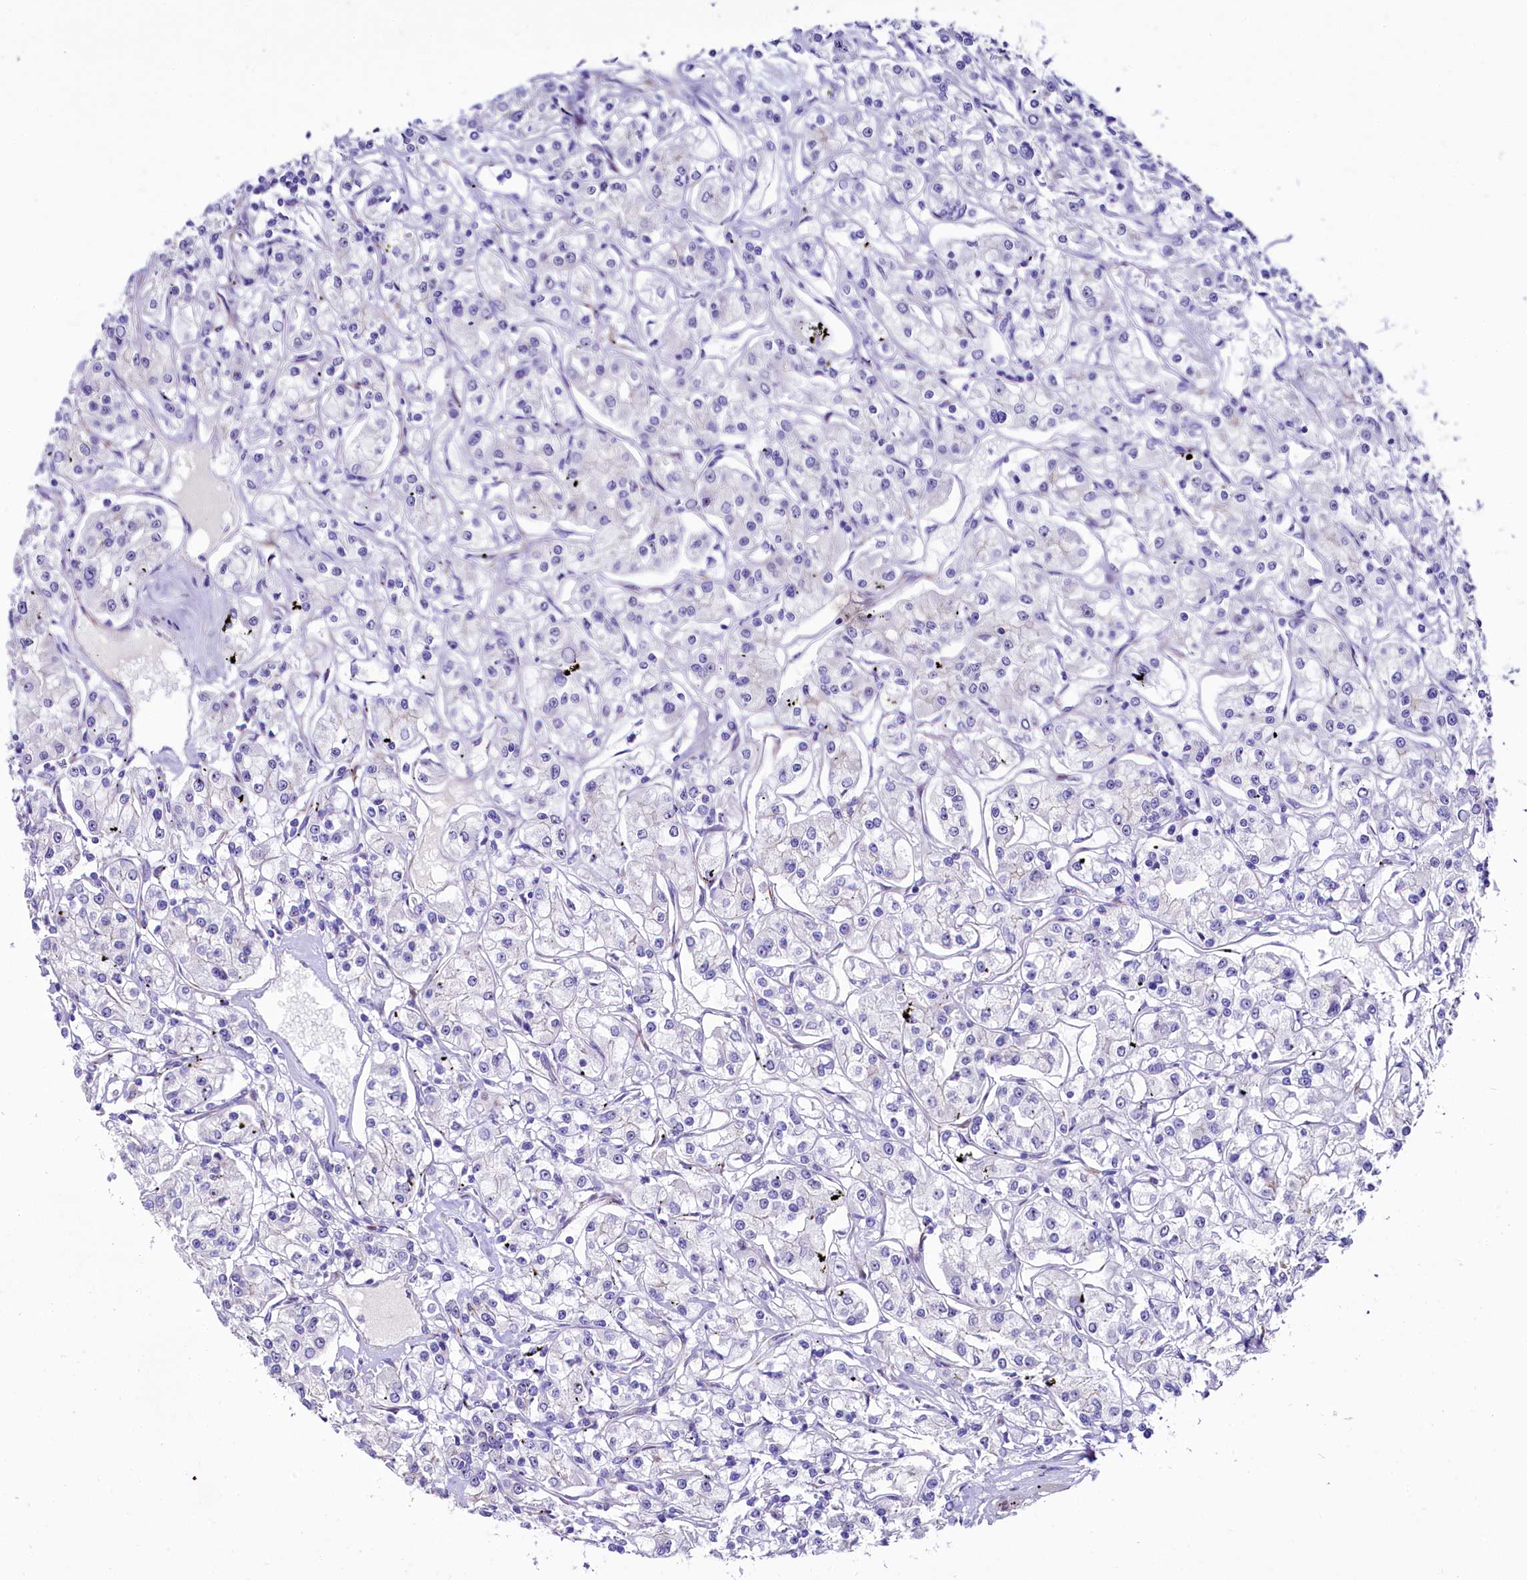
{"staining": {"intensity": "negative", "quantity": "none", "location": "none"}, "tissue": "renal cancer", "cell_type": "Tumor cells", "image_type": "cancer", "snomed": [{"axis": "morphology", "description": "Adenocarcinoma, NOS"}, {"axis": "topography", "description": "Kidney"}], "caption": "Human renal adenocarcinoma stained for a protein using immunohistochemistry shows no positivity in tumor cells.", "gene": "SH3TC2", "patient": {"sex": "female", "age": 59}}